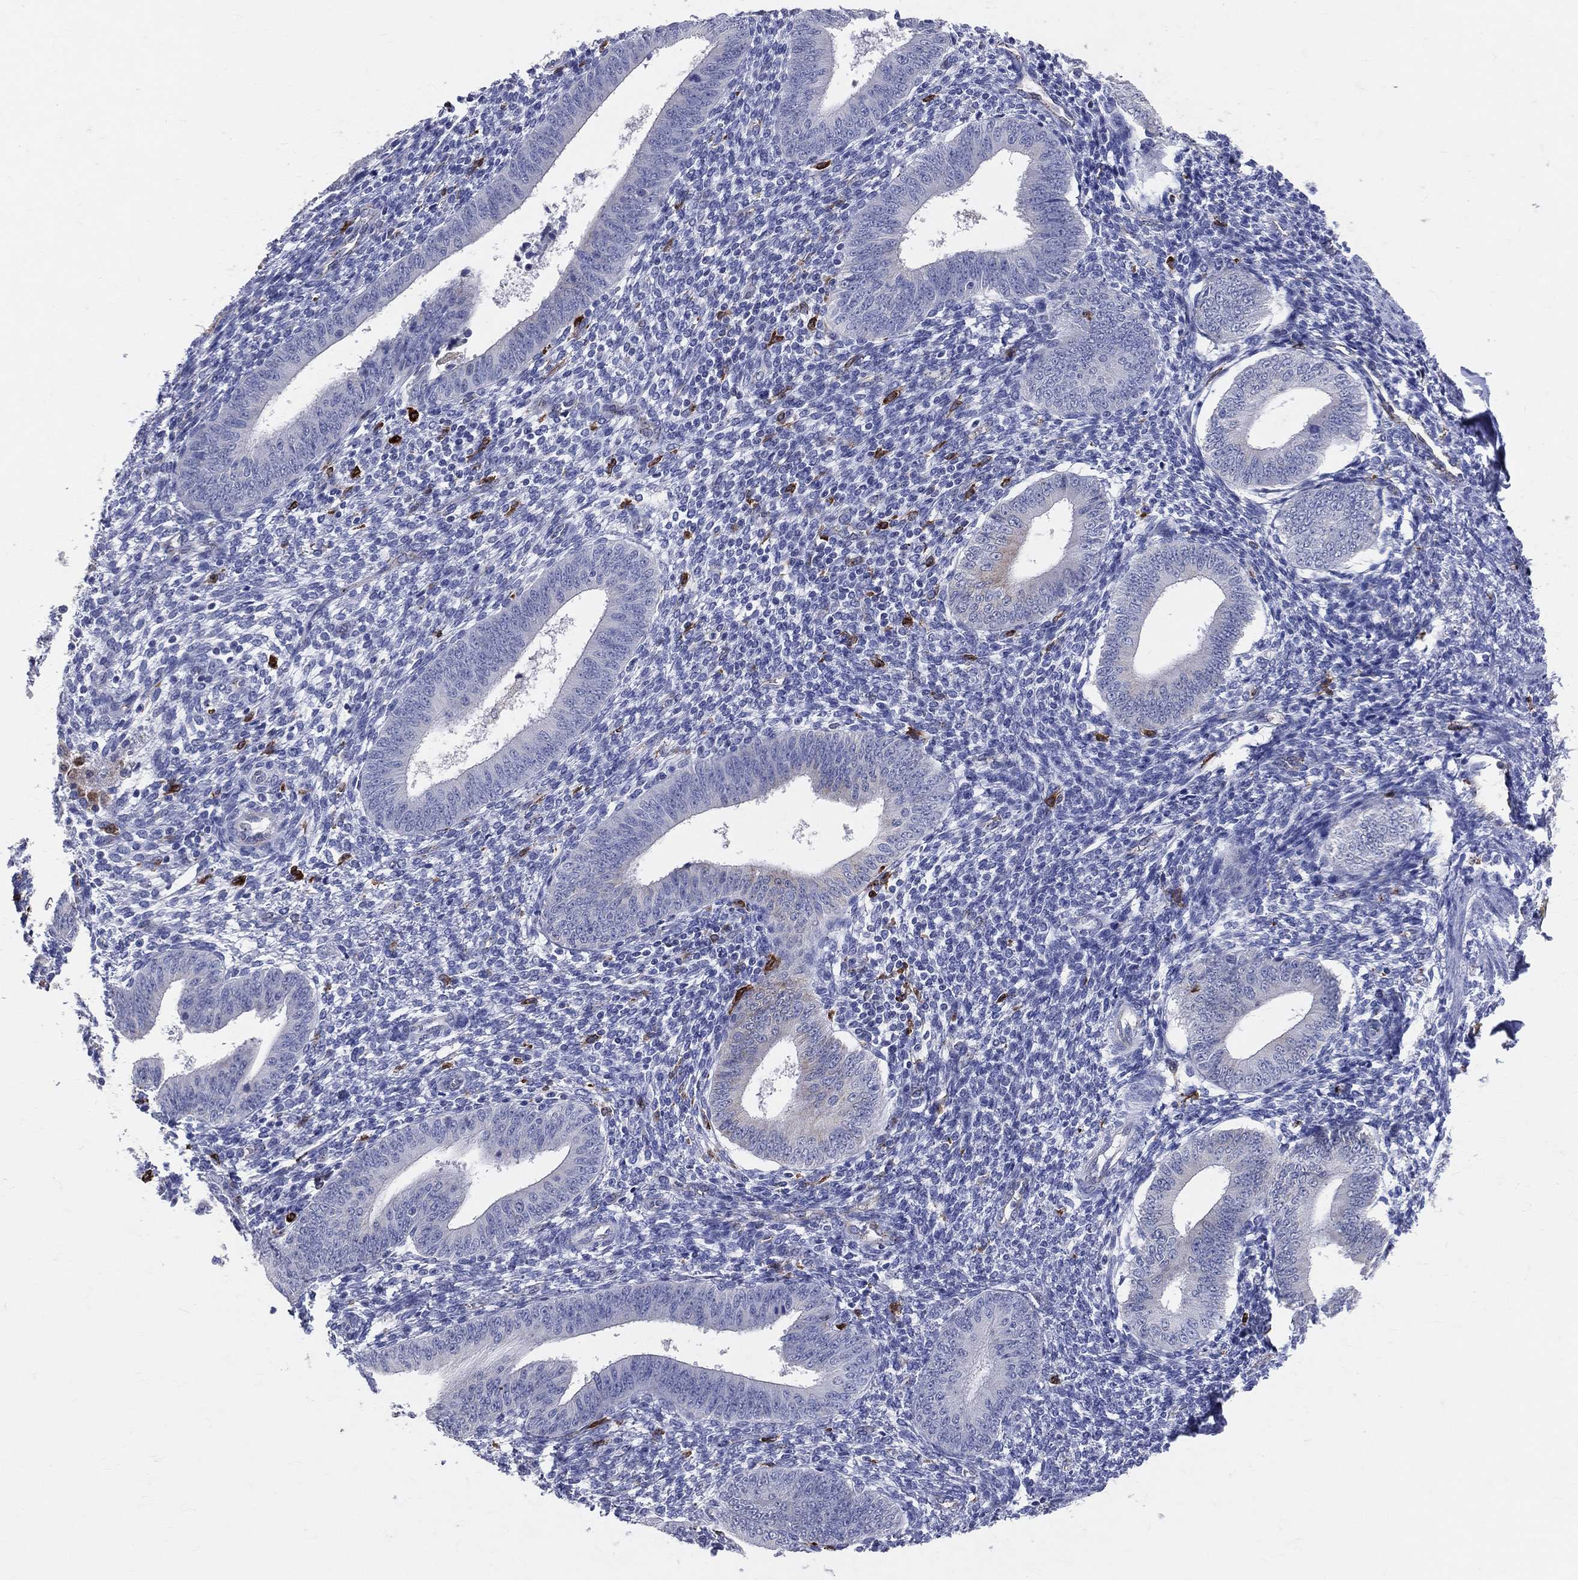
{"staining": {"intensity": "negative", "quantity": "none", "location": "none"}, "tissue": "endometrium", "cell_type": "Cells in endometrial stroma", "image_type": "normal", "snomed": [{"axis": "morphology", "description": "Normal tissue, NOS"}, {"axis": "topography", "description": "Endometrium"}], "caption": "IHC of benign endometrium shows no expression in cells in endometrial stroma. The staining was performed using DAB to visualize the protein expression in brown, while the nuclei were stained in blue with hematoxylin (Magnification: 20x).", "gene": "CD74", "patient": {"sex": "female", "age": 39}}